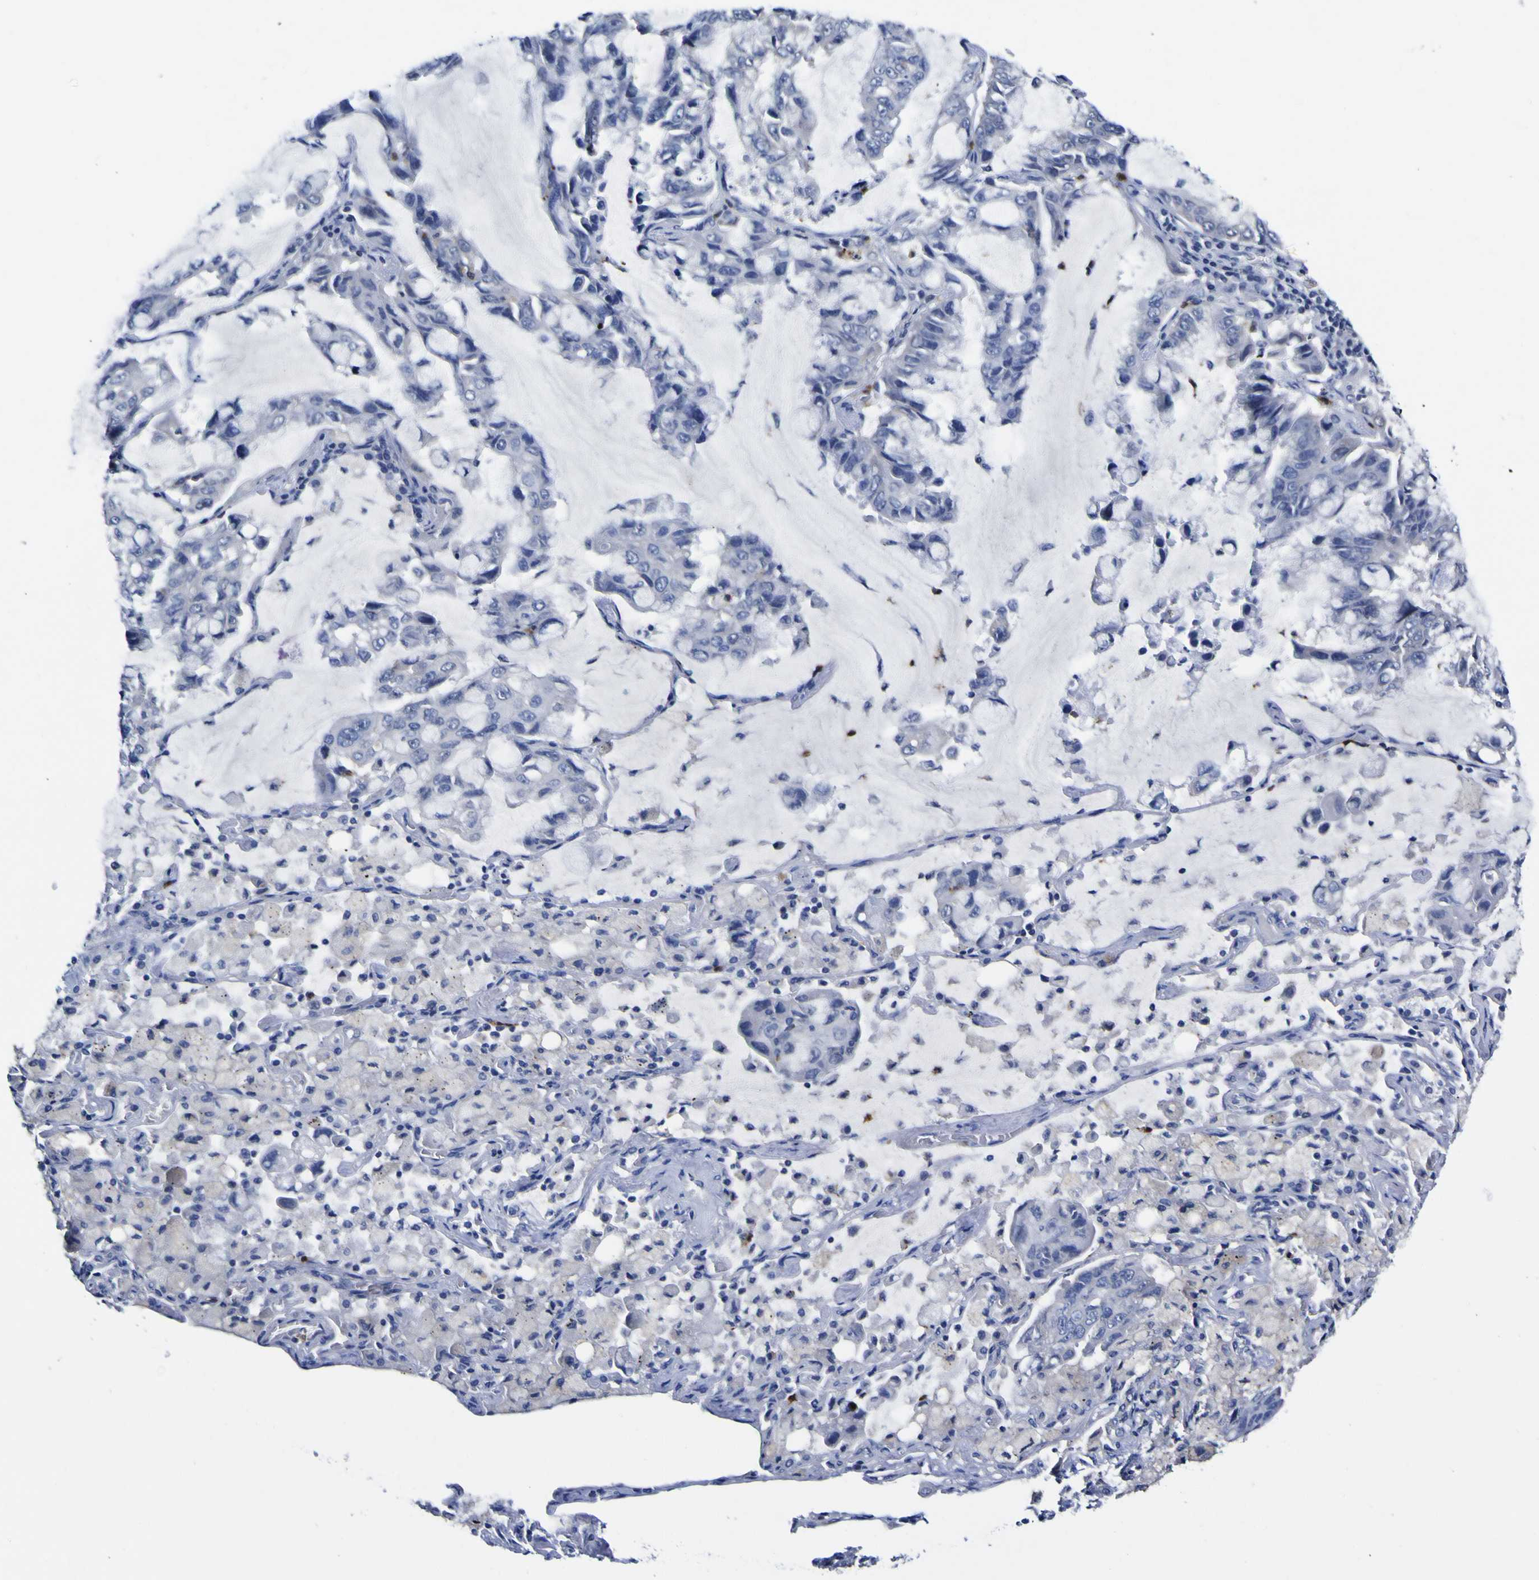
{"staining": {"intensity": "negative", "quantity": "none", "location": "none"}, "tissue": "lung cancer", "cell_type": "Tumor cells", "image_type": "cancer", "snomed": [{"axis": "morphology", "description": "Adenocarcinoma, NOS"}, {"axis": "topography", "description": "Lung"}], "caption": "Lung cancer was stained to show a protein in brown. There is no significant expression in tumor cells.", "gene": "CASP6", "patient": {"sex": "male", "age": 64}}